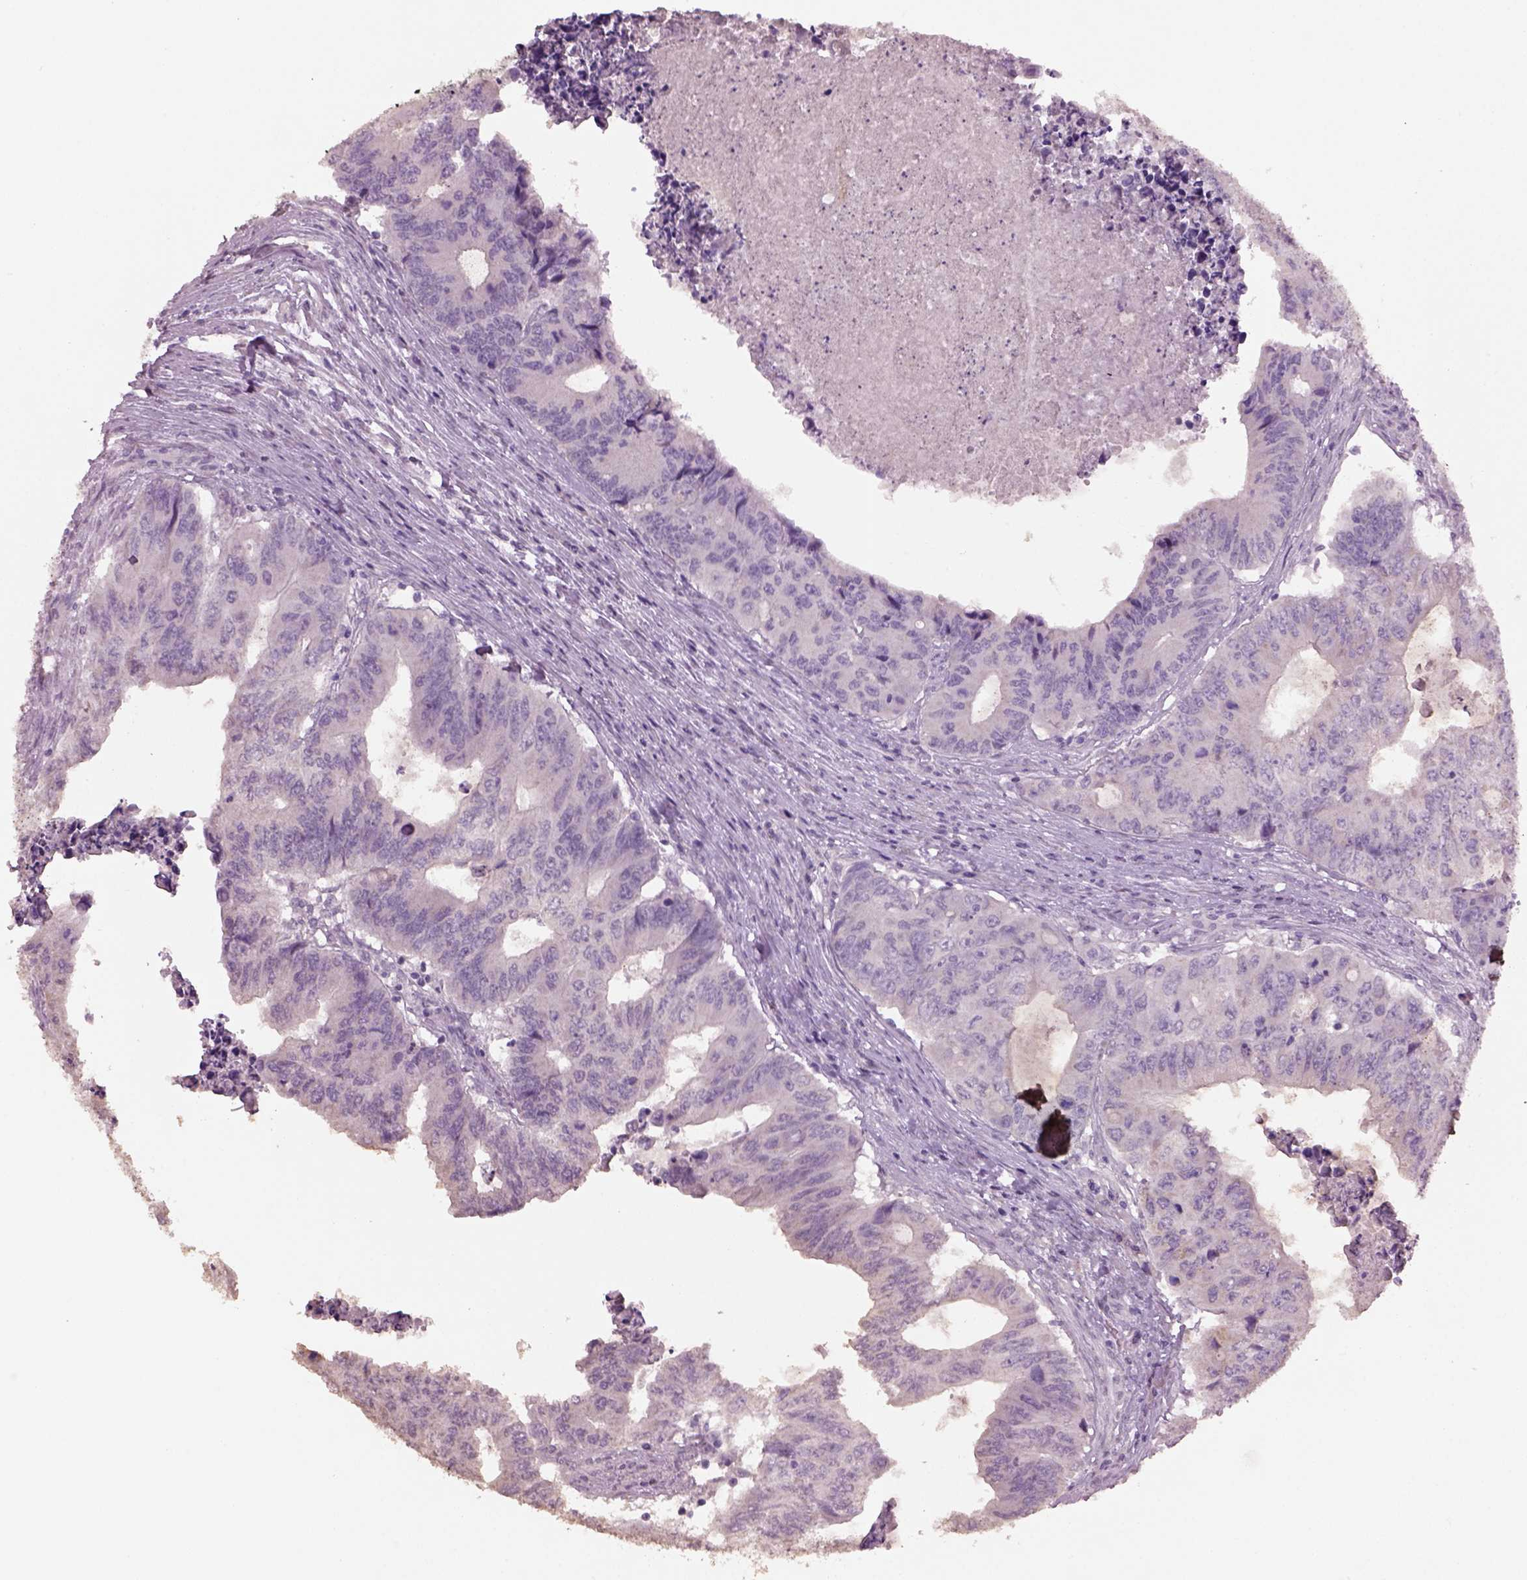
{"staining": {"intensity": "negative", "quantity": "none", "location": "none"}, "tissue": "colorectal cancer", "cell_type": "Tumor cells", "image_type": "cancer", "snomed": [{"axis": "morphology", "description": "Adenocarcinoma, NOS"}, {"axis": "topography", "description": "Colon"}], "caption": "Protein analysis of colorectal cancer reveals no significant positivity in tumor cells. The staining was performed using DAB (3,3'-diaminobenzidine) to visualize the protein expression in brown, while the nuclei were stained in blue with hematoxylin (Magnification: 20x).", "gene": "KCNIP3", "patient": {"sex": "male", "age": 53}}